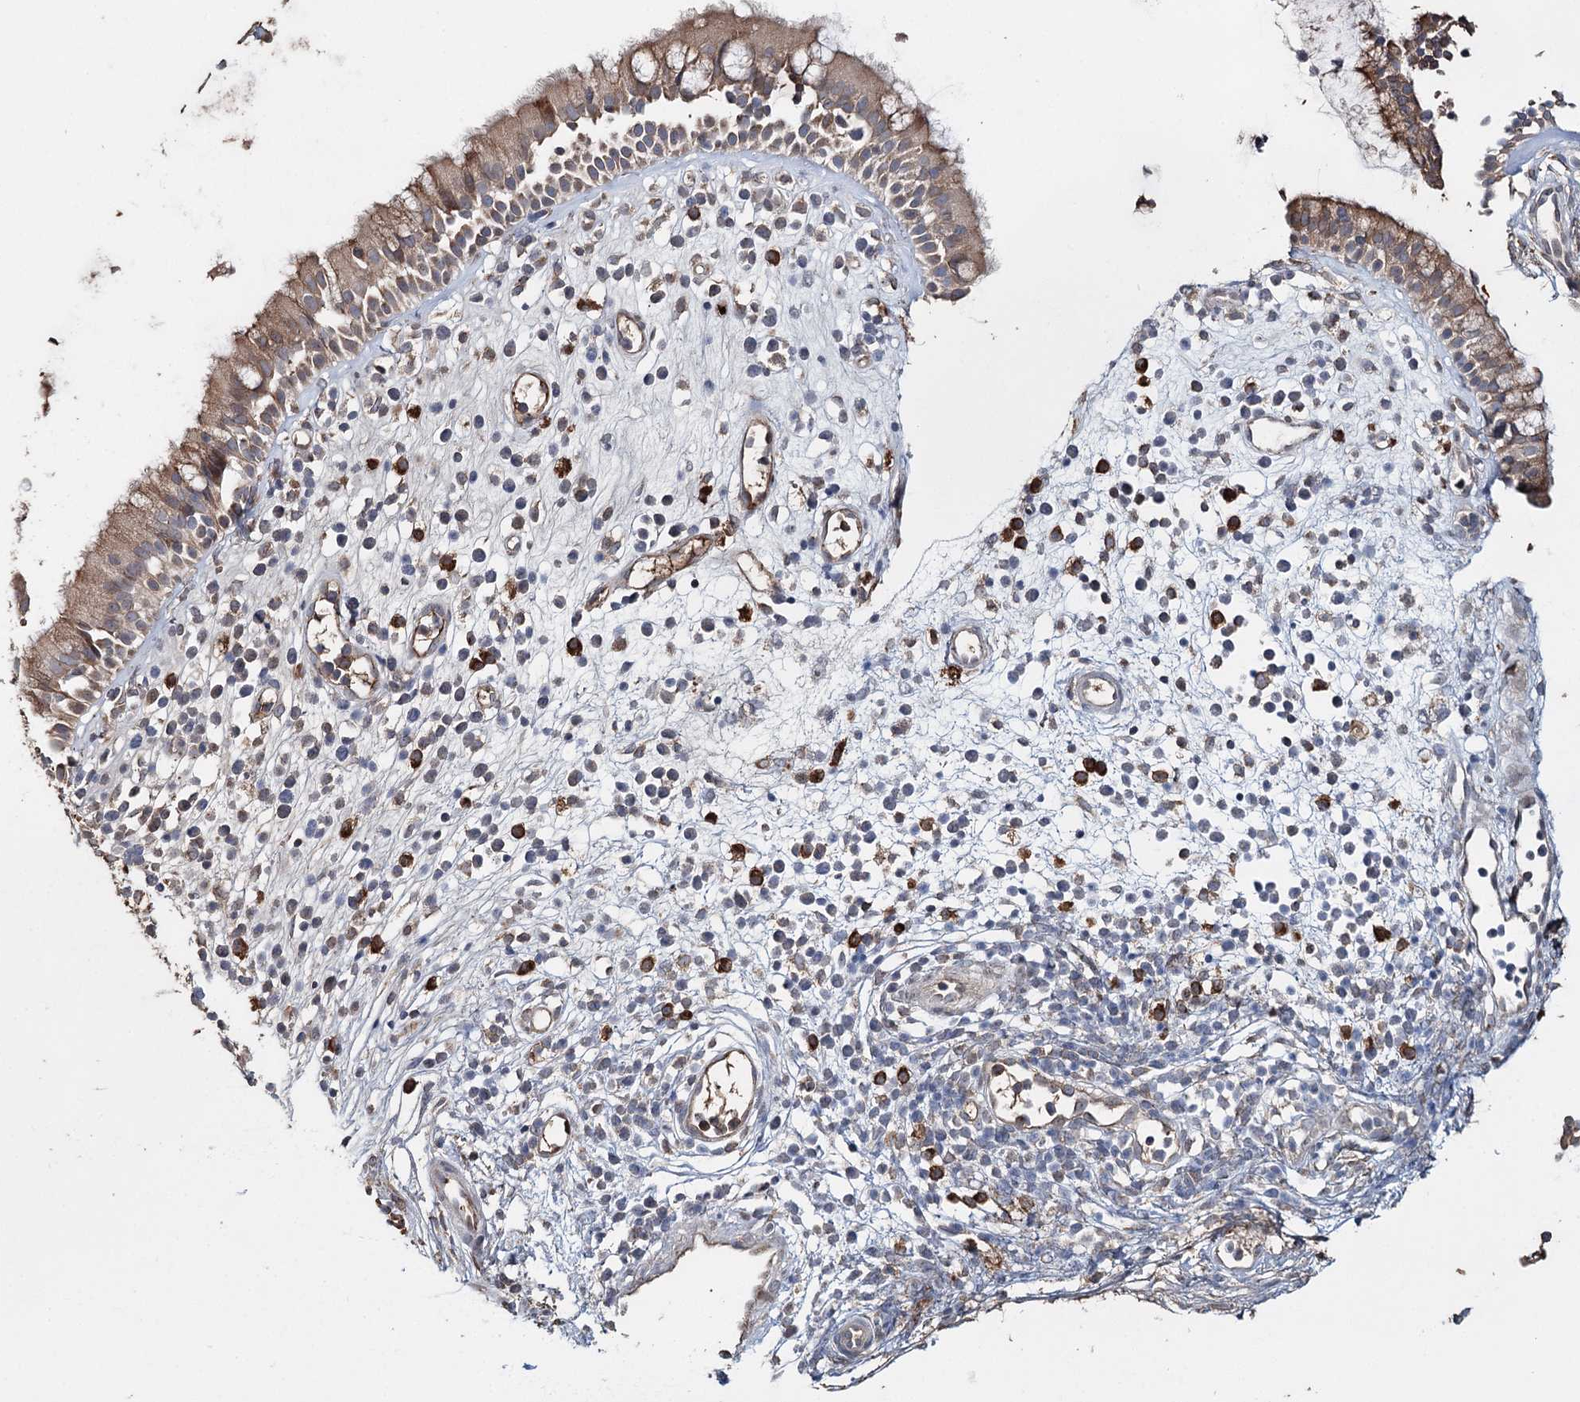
{"staining": {"intensity": "moderate", "quantity": ">75%", "location": "cytoplasmic/membranous"}, "tissue": "nasopharynx", "cell_type": "Respiratory epithelial cells", "image_type": "normal", "snomed": [{"axis": "morphology", "description": "Normal tissue, NOS"}, {"axis": "morphology", "description": "Inflammation, NOS"}, {"axis": "topography", "description": "Nasopharynx"}], "caption": "High-magnification brightfield microscopy of benign nasopharynx stained with DAB (3,3'-diaminobenzidine) (brown) and counterstained with hematoxylin (blue). respiratory epithelial cells exhibit moderate cytoplasmic/membranous staining is present in about>75% of cells.", "gene": "SYVN1", "patient": {"sex": "male", "age": 29}}